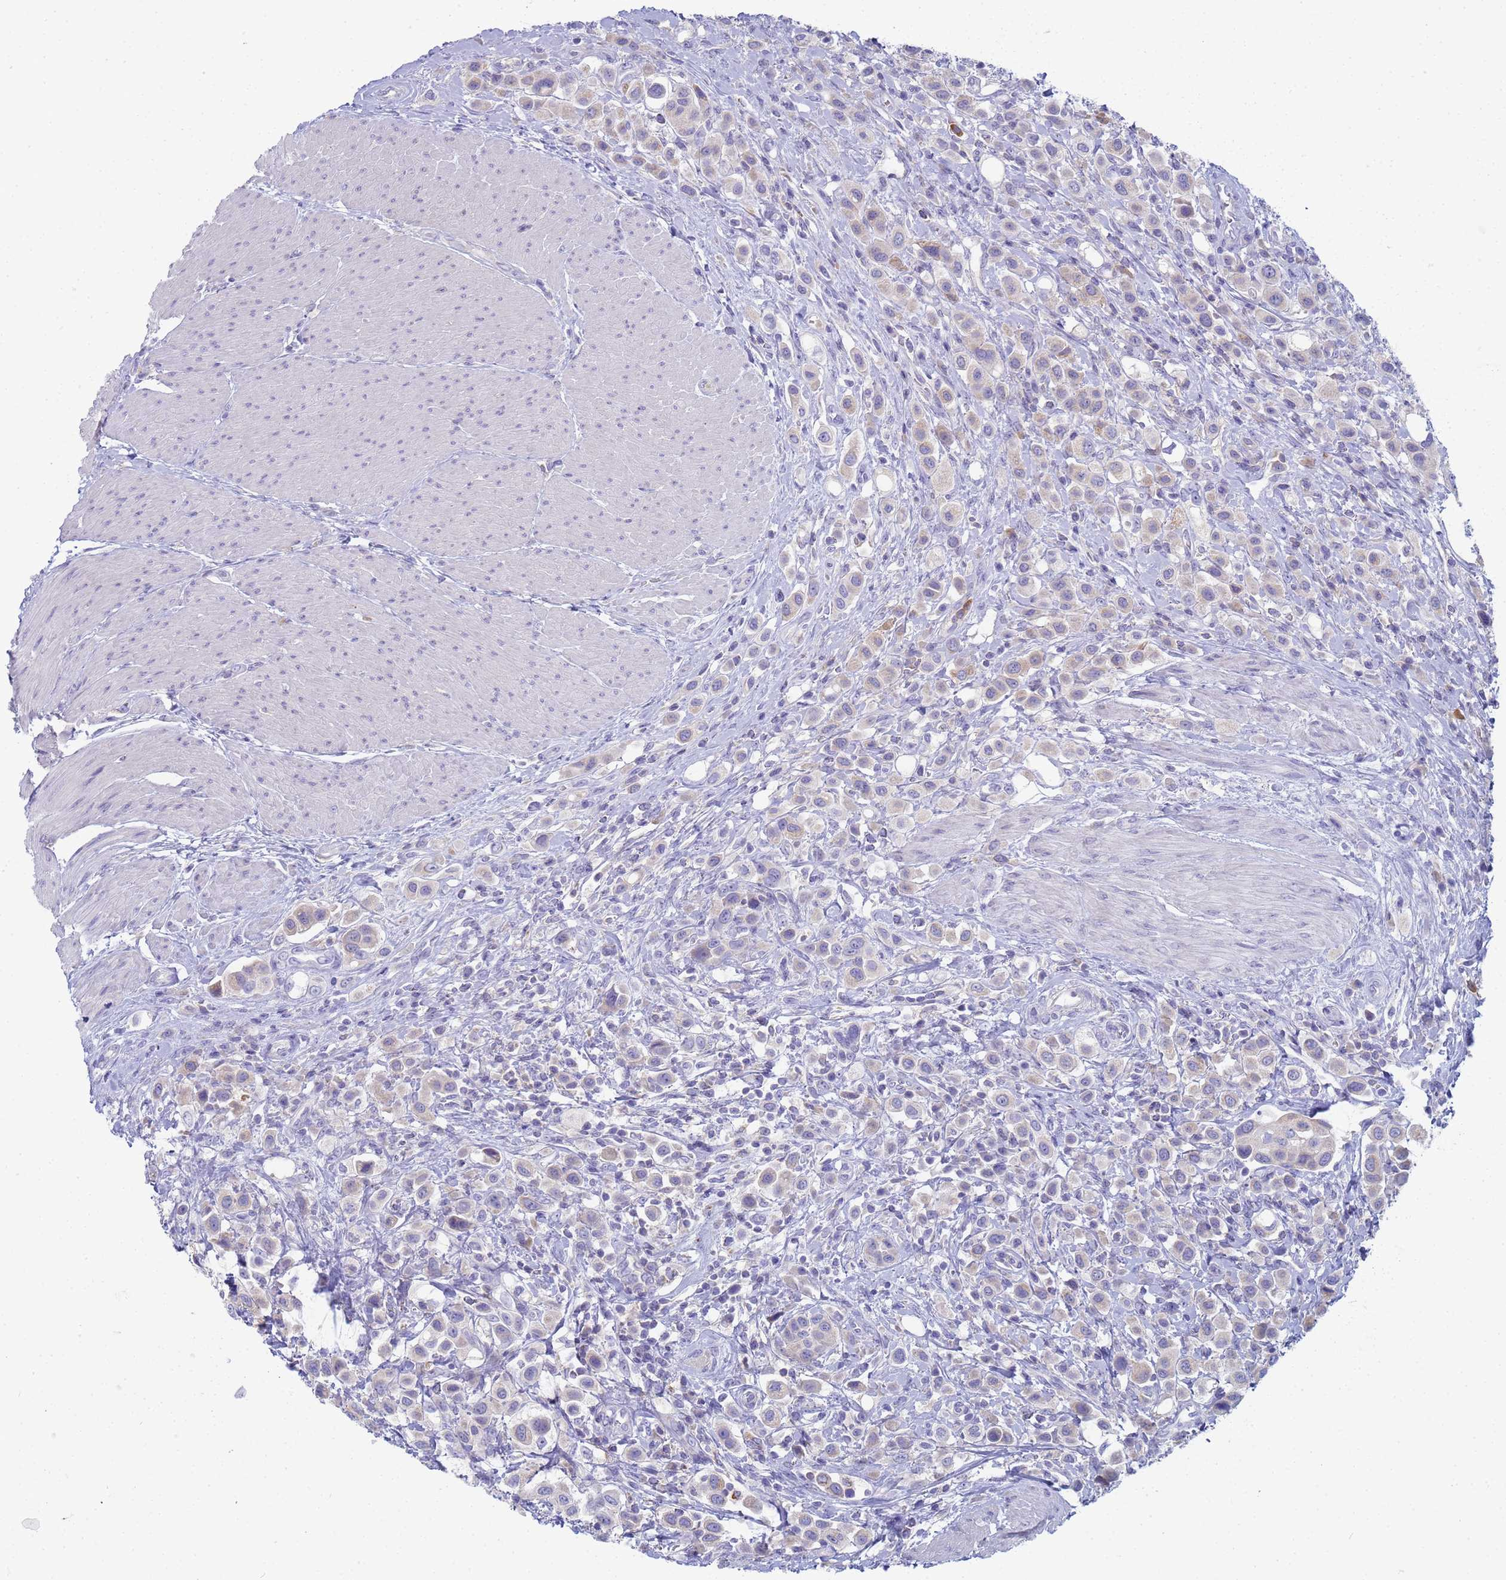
{"staining": {"intensity": "weak", "quantity": "<25%", "location": "cytoplasmic/membranous"}, "tissue": "urothelial cancer", "cell_type": "Tumor cells", "image_type": "cancer", "snomed": [{"axis": "morphology", "description": "Urothelial carcinoma, High grade"}, {"axis": "topography", "description": "Urinary bladder"}], "caption": "Urothelial cancer stained for a protein using immunohistochemistry displays no staining tumor cells.", "gene": "CR1", "patient": {"sex": "male", "age": 50}}